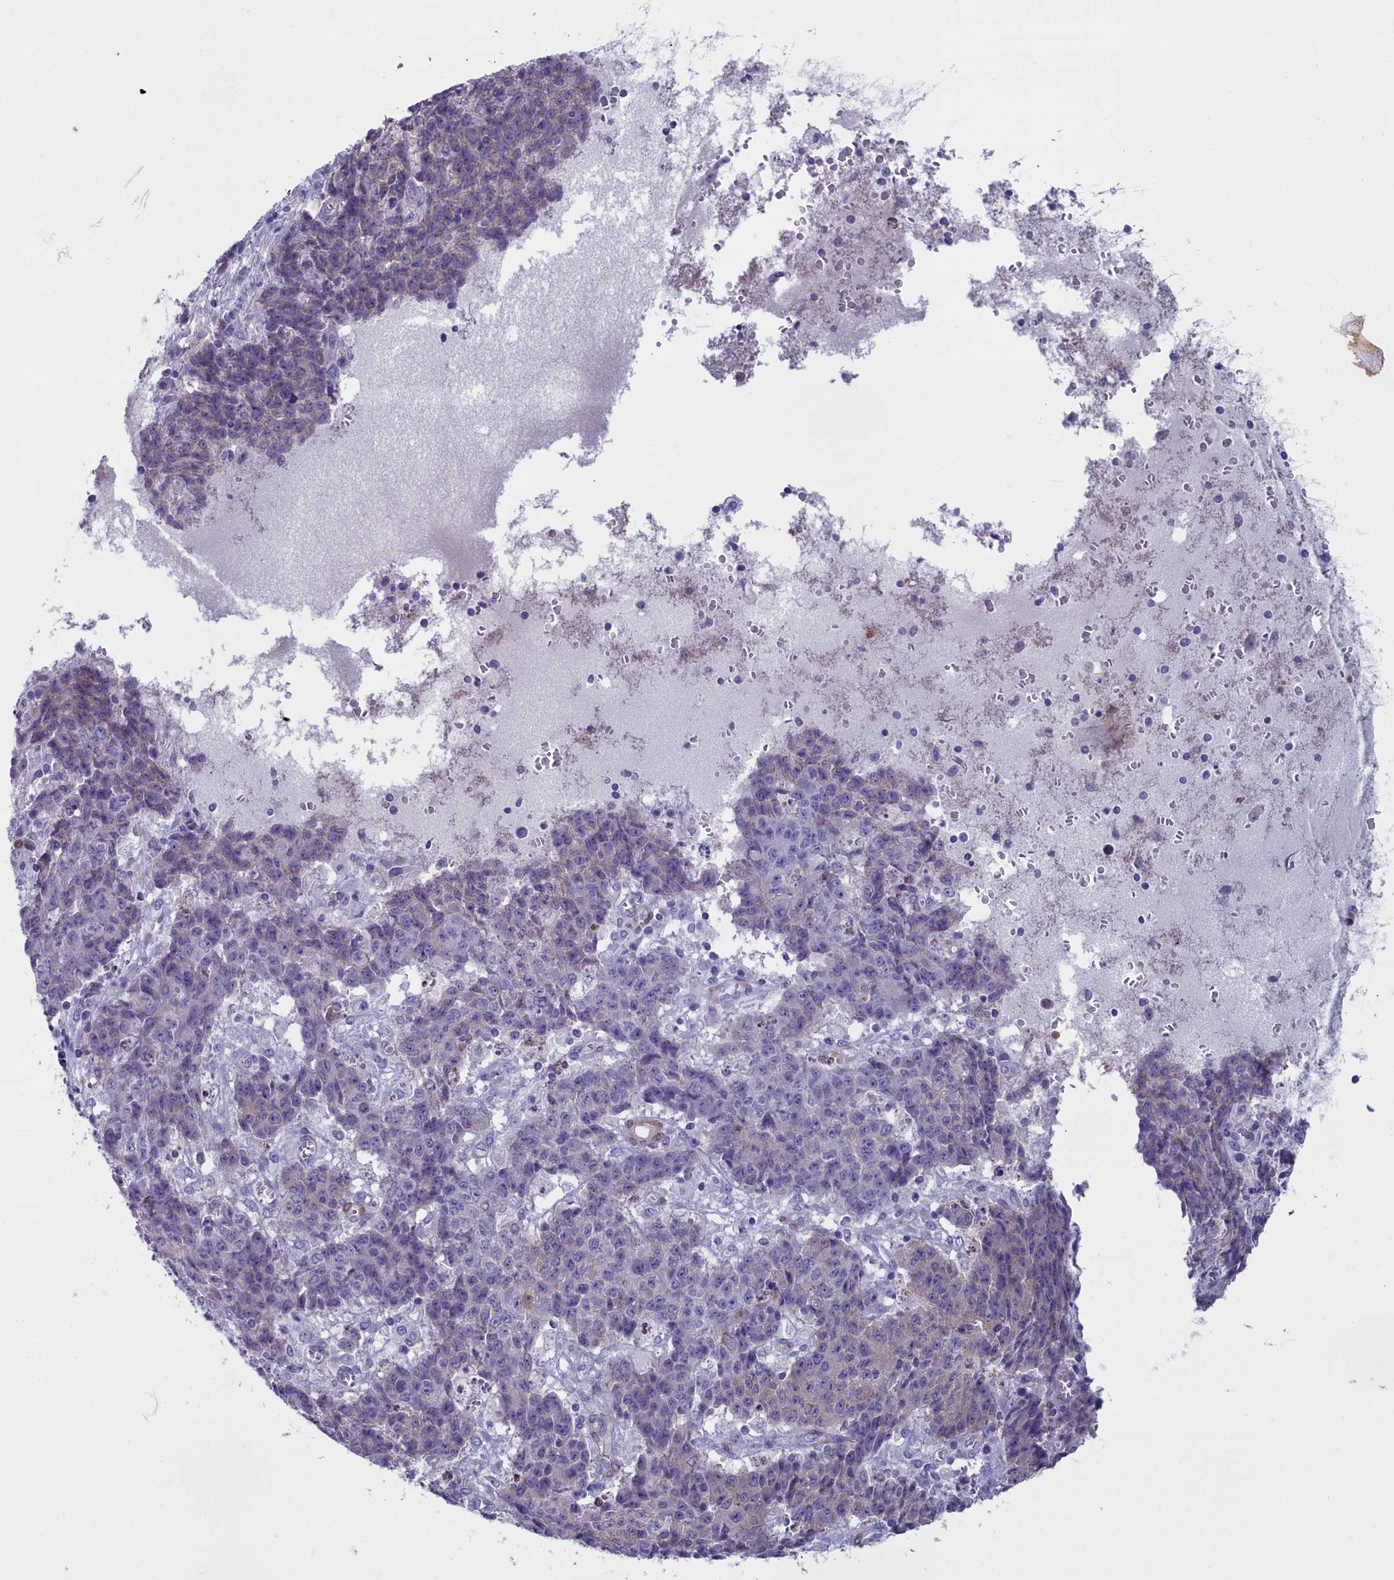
{"staining": {"intensity": "negative", "quantity": "none", "location": "none"}, "tissue": "ovarian cancer", "cell_type": "Tumor cells", "image_type": "cancer", "snomed": [{"axis": "morphology", "description": "Carcinoma, endometroid"}, {"axis": "topography", "description": "Ovary"}], "caption": "Immunohistochemistry (IHC) of ovarian endometroid carcinoma exhibits no positivity in tumor cells.", "gene": "PPP1R14A", "patient": {"sex": "female", "age": 42}}